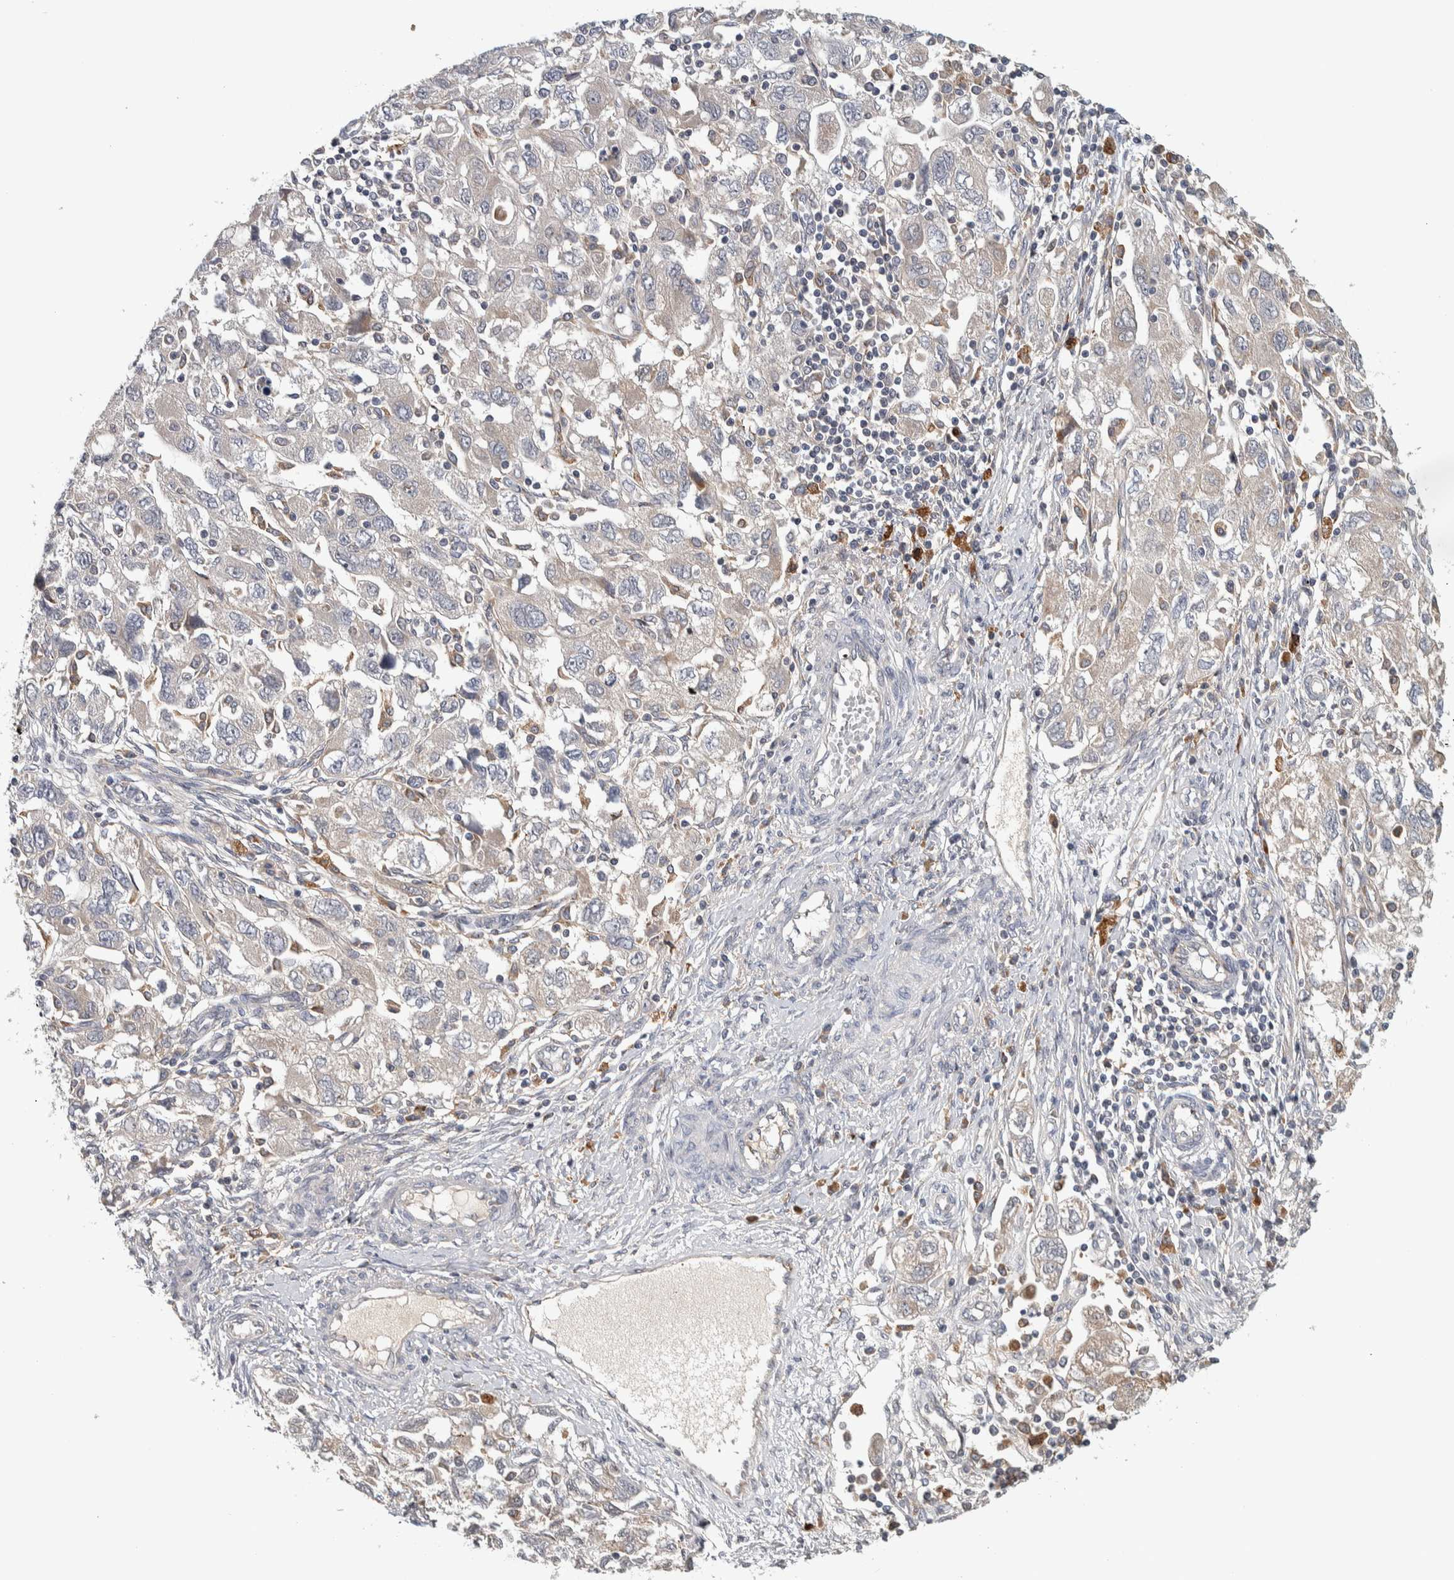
{"staining": {"intensity": "negative", "quantity": "none", "location": "none"}, "tissue": "ovarian cancer", "cell_type": "Tumor cells", "image_type": "cancer", "snomed": [{"axis": "morphology", "description": "Carcinoma, NOS"}, {"axis": "morphology", "description": "Cystadenocarcinoma, serous, NOS"}, {"axis": "topography", "description": "Ovary"}], "caption": "DAB (3,3'-diaminobenzidine) immunohistochemical staining of human serous cystadenocarcinoma (ovarian) displays no significant staining in tumor cells.", "gene": "ADPRM", "patient": {"sex": "female", "age": 69}}